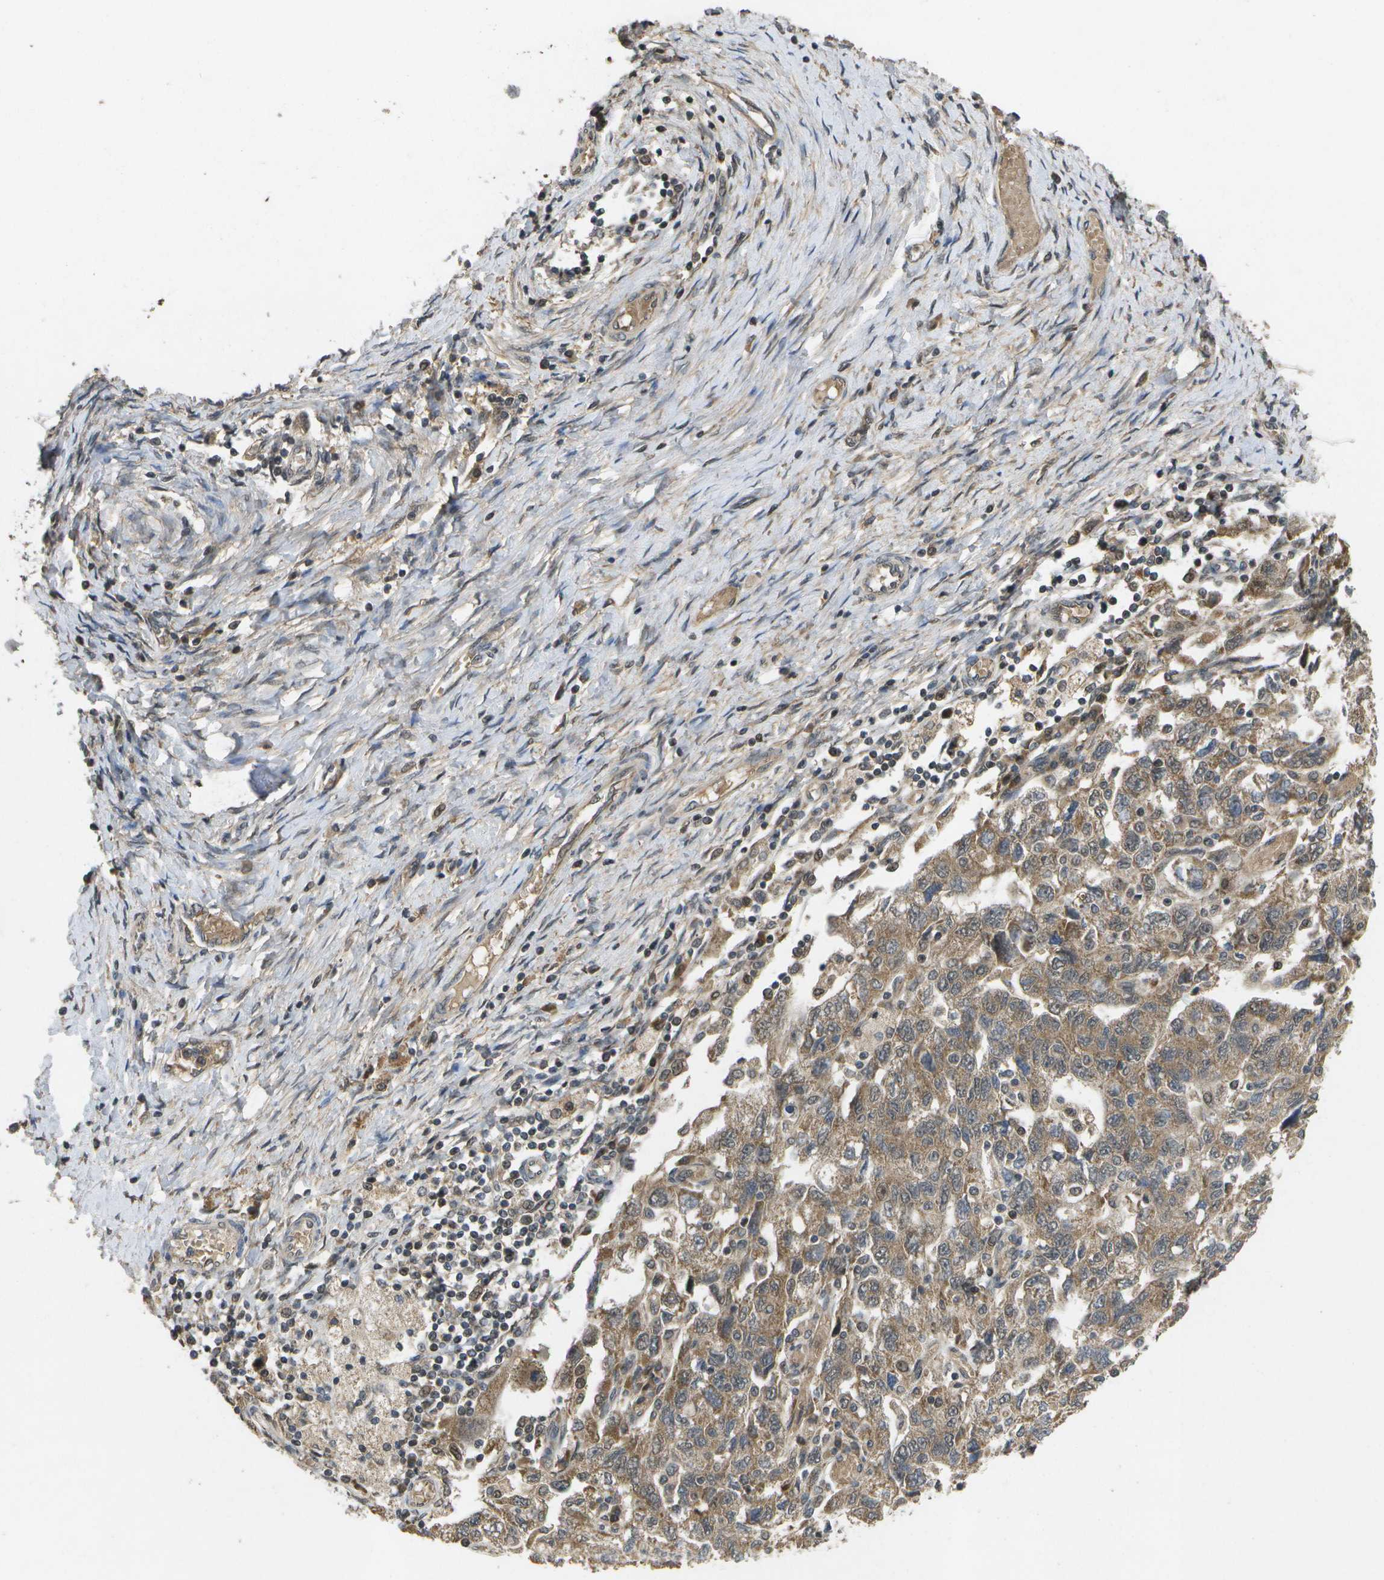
{"staining": {"intensity": "moderate", "quantity": ">75%", "location": "cytoplasmic/membranous"}, "tissue": "ovarian cancer", "cell_type": "Tumor cells", "image_type": "cancer", "snomed": [{"axis": "morphology", "description": "Carcinoma, NOS"}, {"axis": "morphology", "description": "Cystadenocarcinoma, serous, NOS"}, {"axis": "topography", "description": "Ovary"}], "caption": "Ovarian cancer (carcinoma) stained for a protein shows moderate cytoplasmic/membranous positivity in tumor cells.", "gene": "ALAS1", "patient": {"sex": "female", "age": 69}}